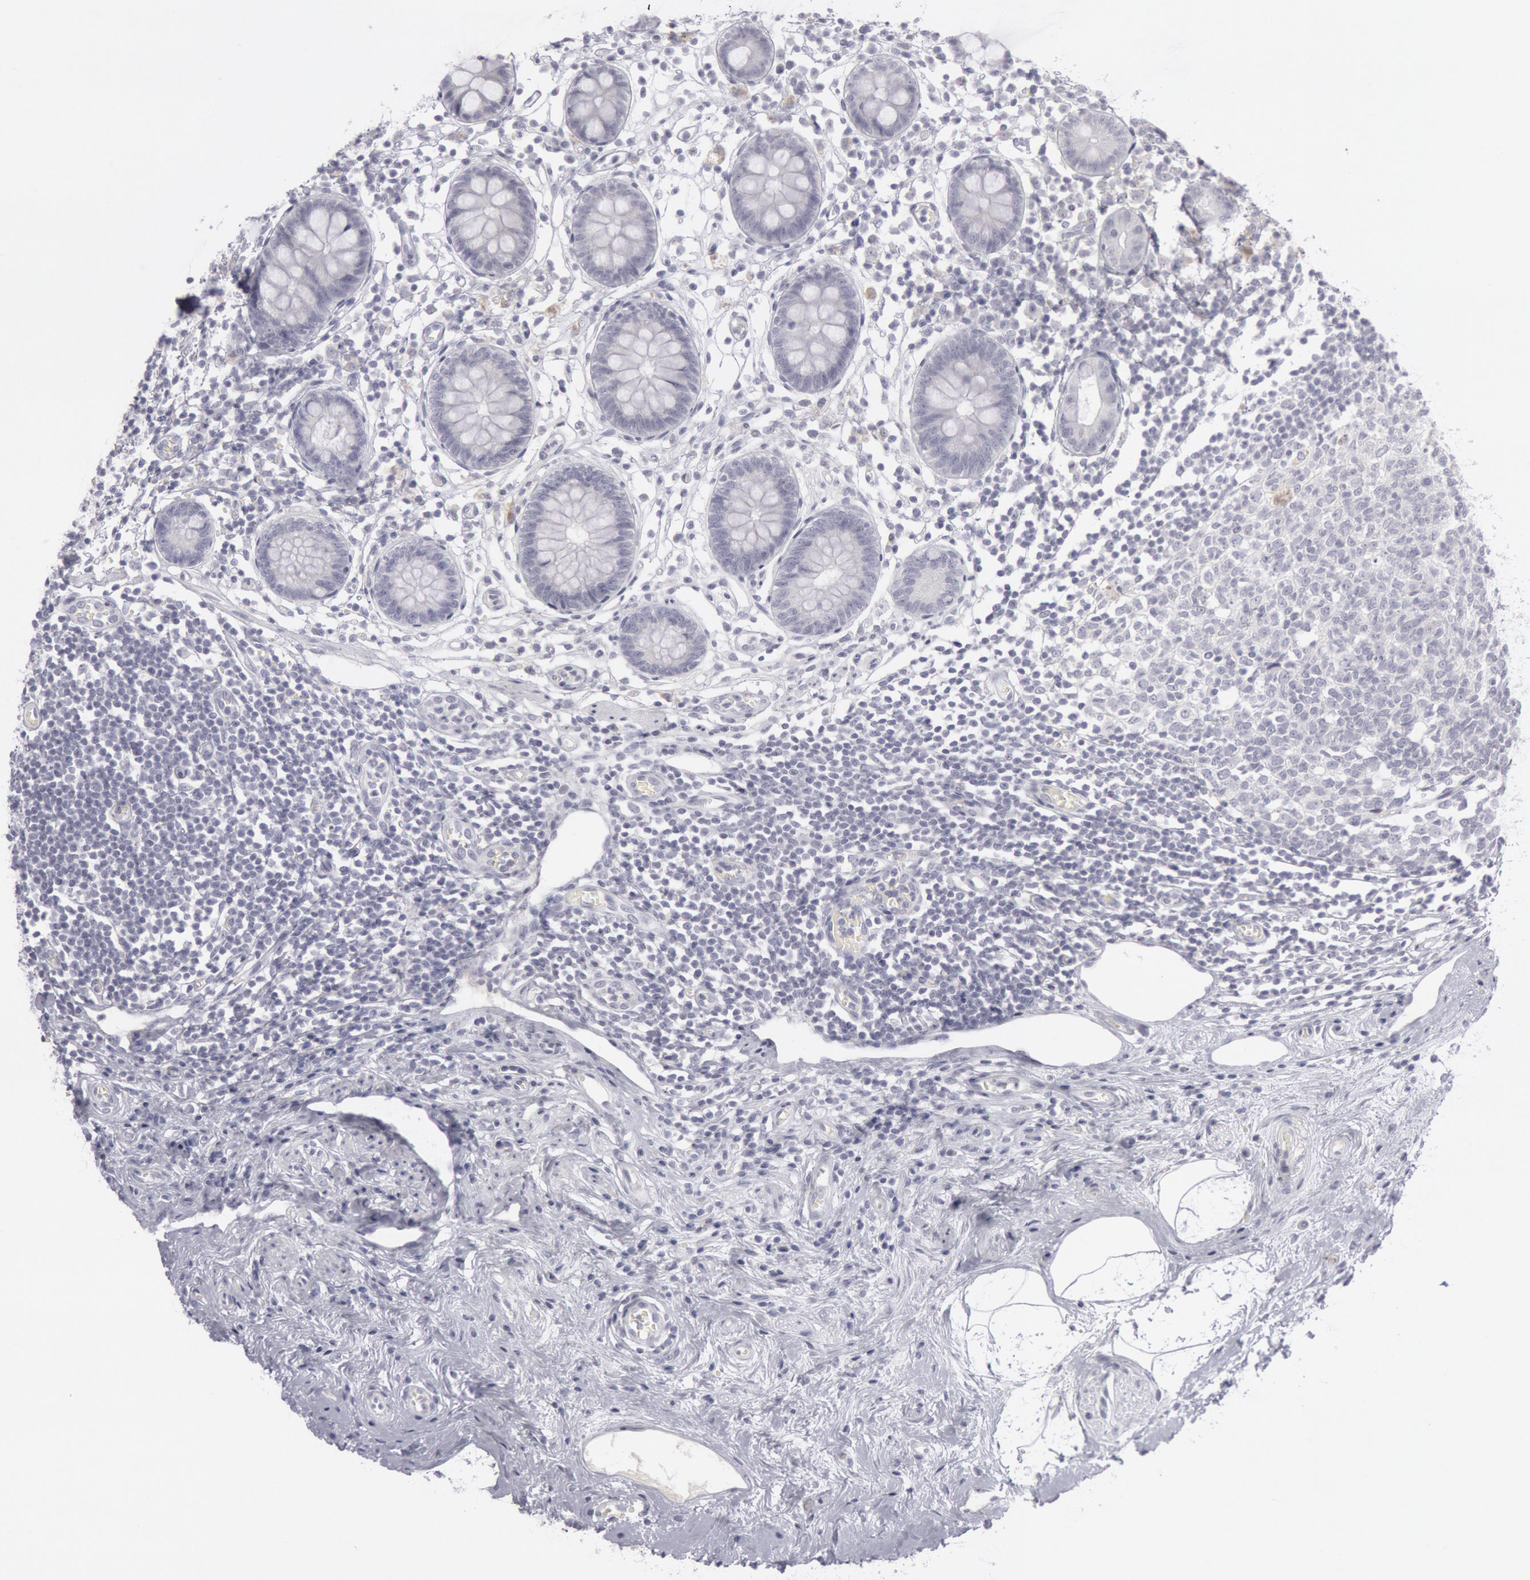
{"staining": {"intensity": "negative", "quantity": "none", "location": "none"}, "tissue": "appendix", "cell_type": "Glandular cells", "image_type": "normal", "snomed": [{"axis": "morphology", "description": "Normal tissue, NOS"}, {"axis": "topography", "description": "Appendix"}], "caption": "Photomicrograph shows no significant protein staining in glandular cells of normal appendix. (Stains: DAB (3,3'-diaminobenzidine) immunohistochemistry with hematoxylin counter stain, Microscopy: brightfield microscopy at high magnification).", "gene": "KRT16", "patient": {"sex": "male", "age": 38}}